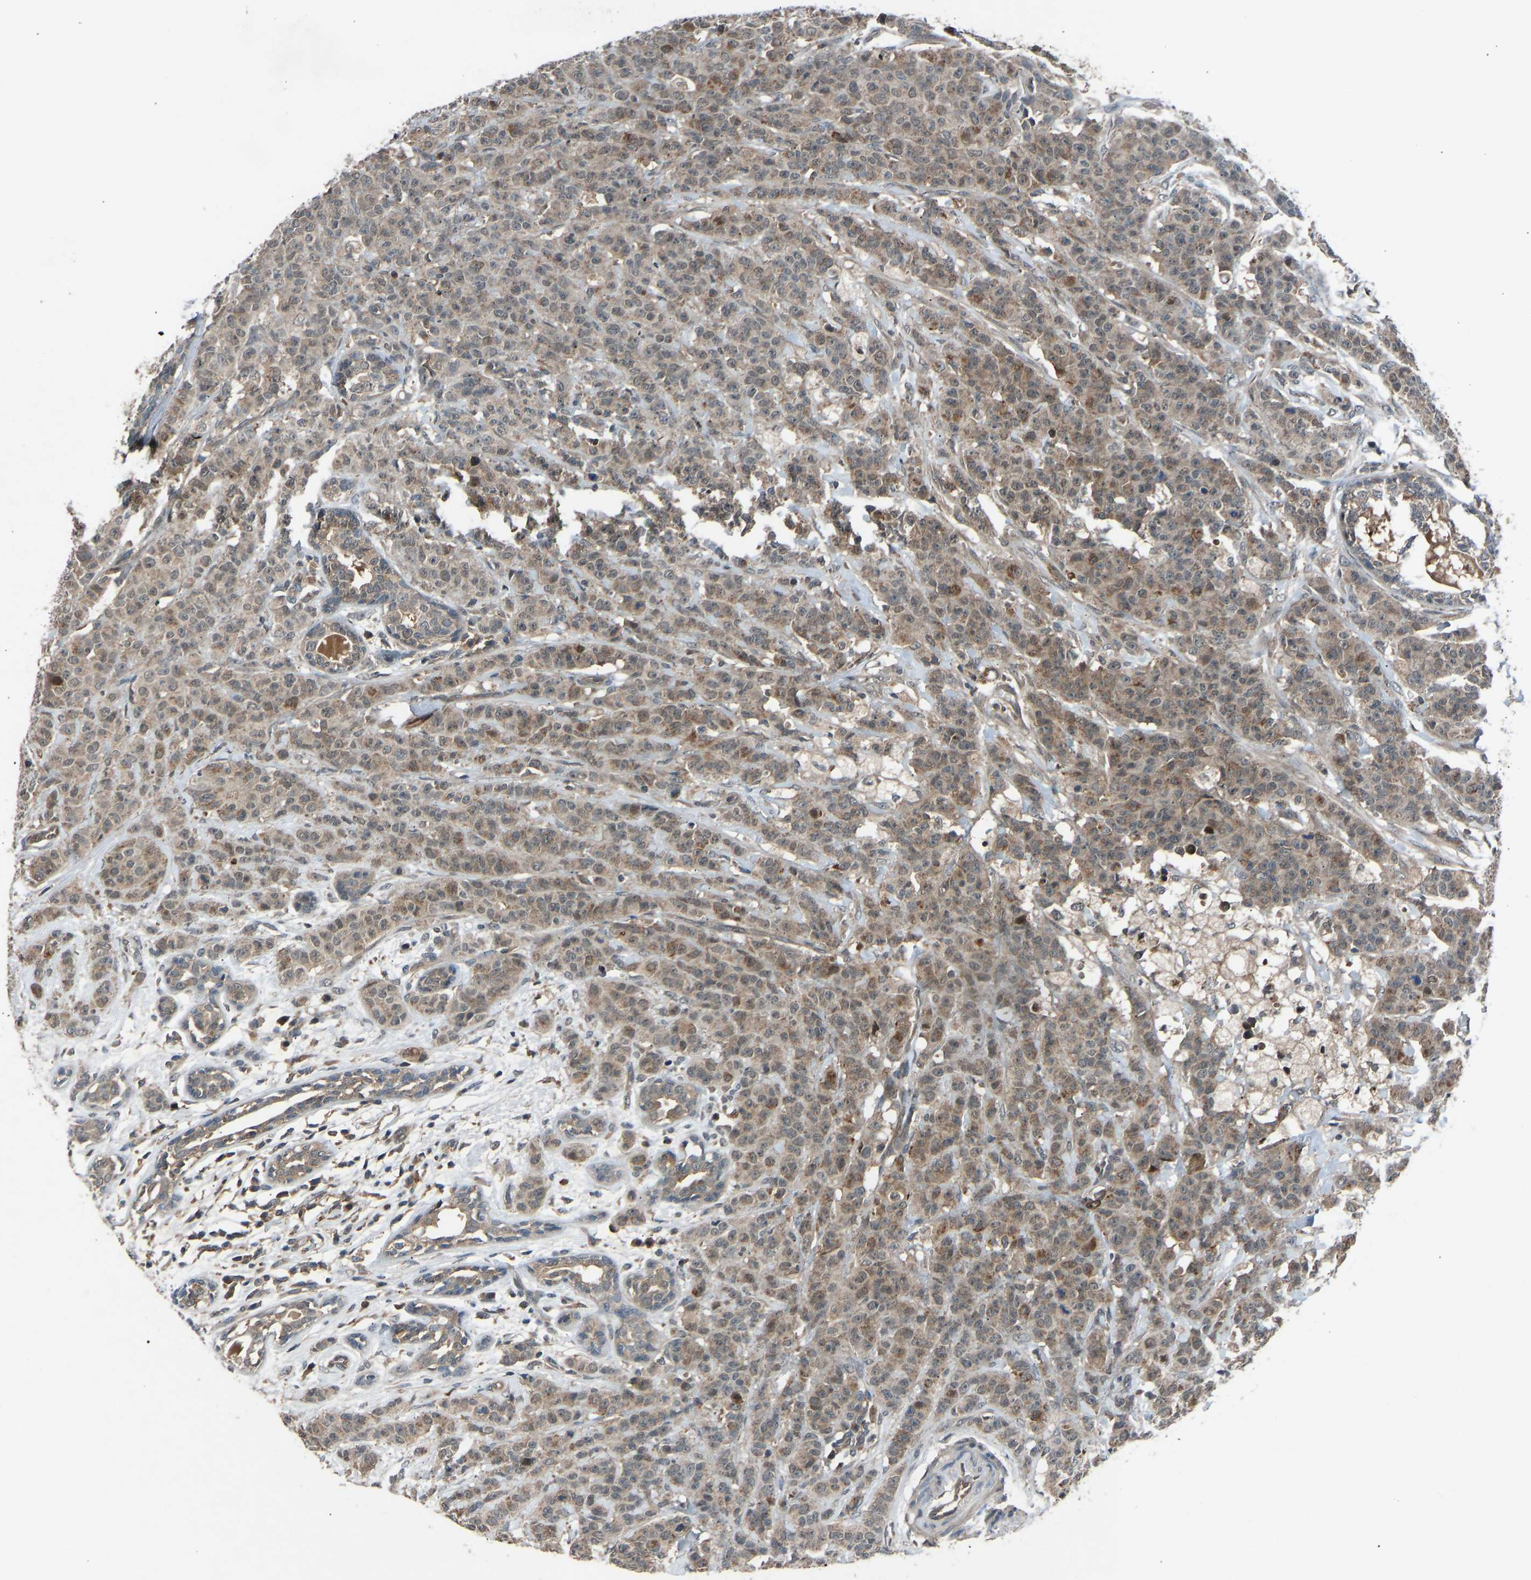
{"staining": {"intensity": "moderate", "quantity": ">75%", "location": "cytoplasmic/membranous"}, "tissue": "breast cancer", "cell_type": "Tumor cells", "image_type": "cancer", "snomed": [{"axis": "morphology", "description": "Normal tissue, NOS"}, {"axis": "morphology", "description": "Duct carcinoma"}, {"axis": "topography", "description": "Breast"}], "caption": "The histopathology image reveals staining of intraductal carcinoma (breast), revealing moderate cytoplasmic/membranous protein staining (brown color) within tumor cells.", "gene": "SLC43A1", "patient": {"sex": "female", "age": 40}}